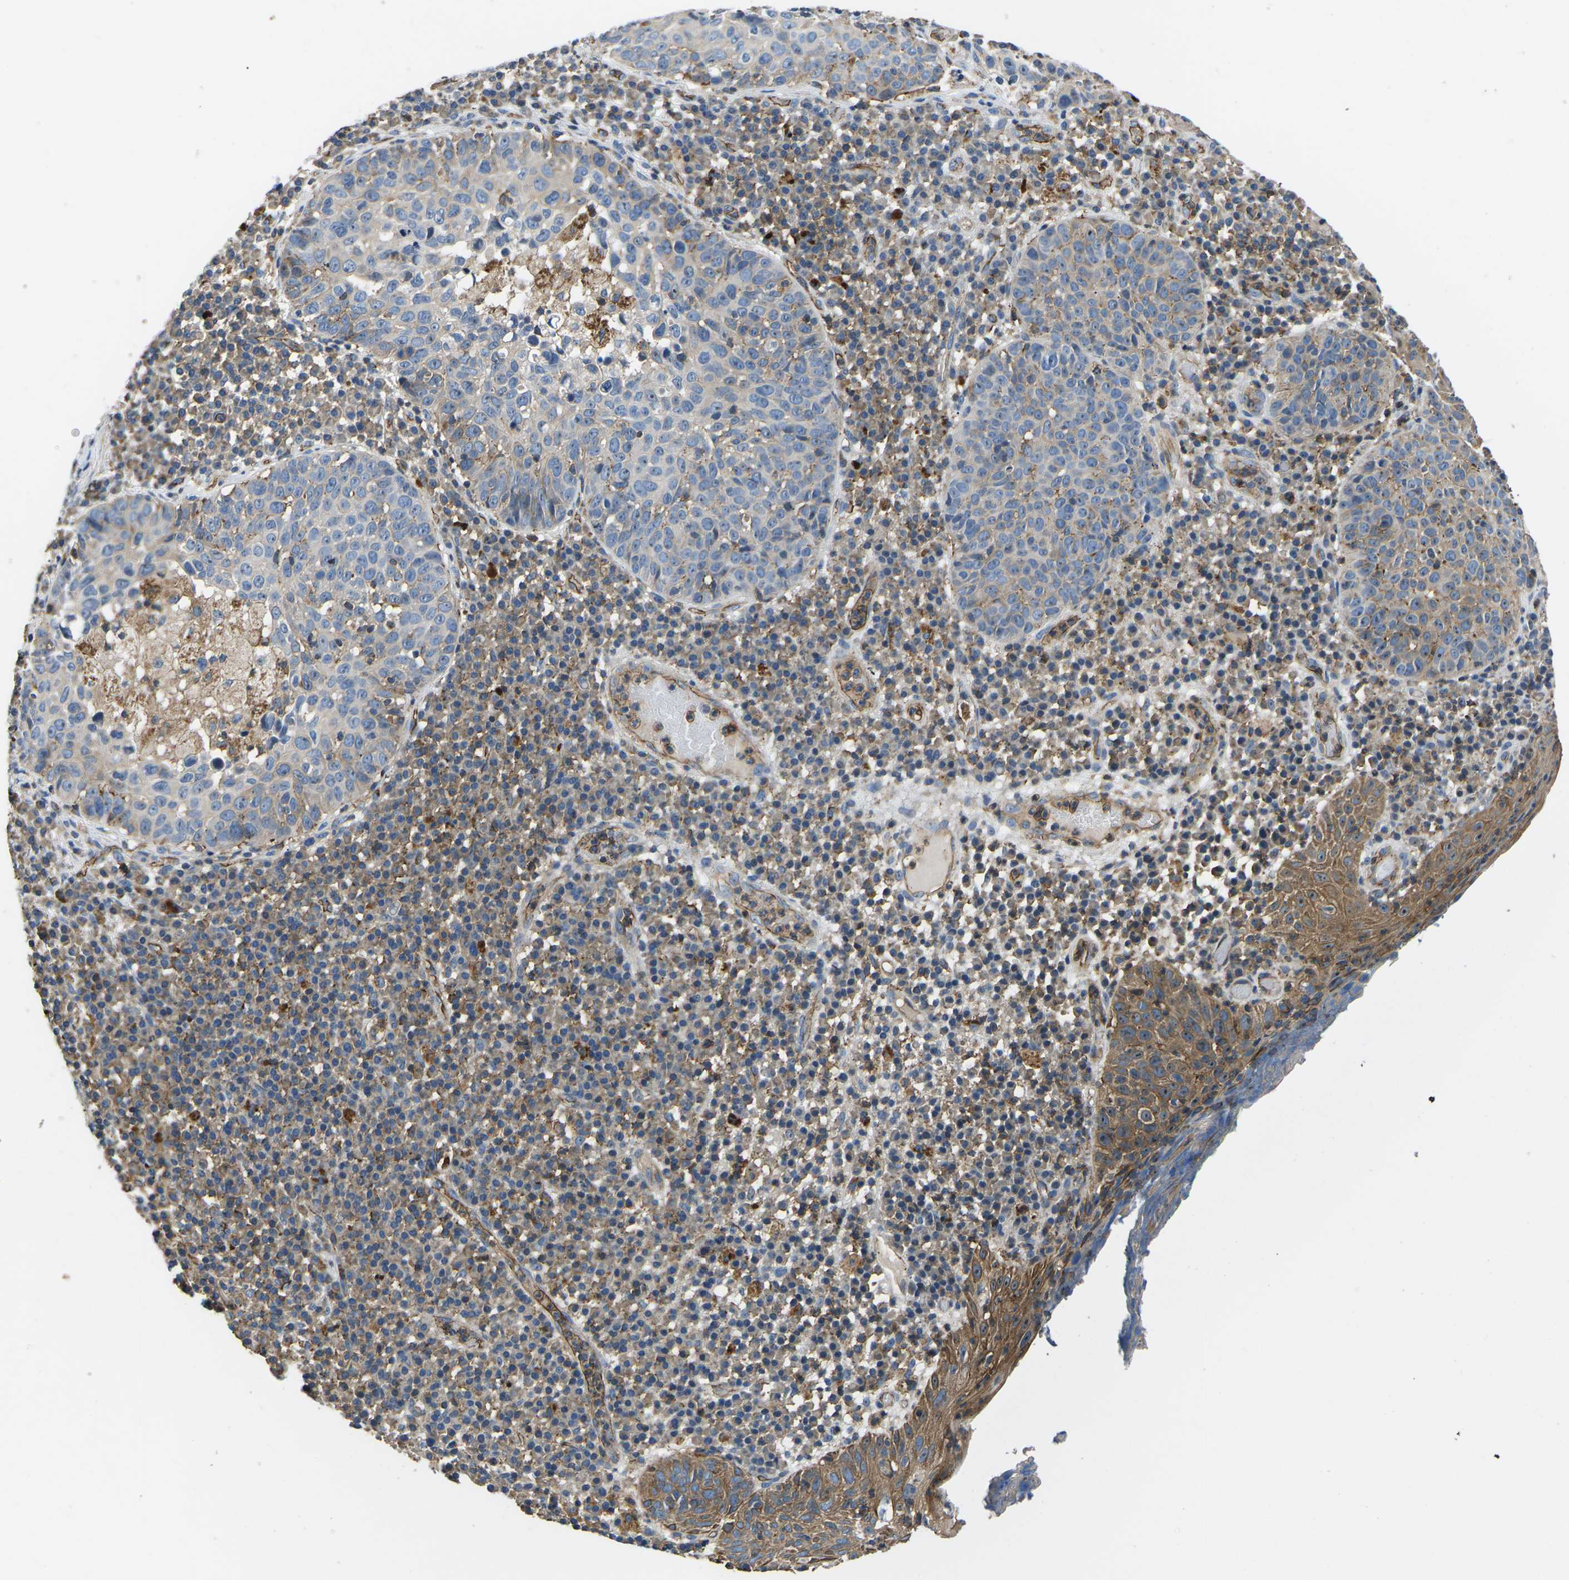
{"staining": {"intensity": "moderate", "quantity": "25%-75%", "location": "cytoplasmic/membranous"}, "tissue": "skin cancer", "cell_type": "Tumor cells", "image_type": "cancer", "snomed": [{"axis": "morphology", "description": "Squamous cell carcinoma in situ, NOS"}, {"axis": "morphology", "description": "Squamous cell carcinoma, NOS"}, {"axis": "topography", "description": "Skin"}], "caption": "Immunohistochemistry (IHC) image of neoplastic tissue: human squamous cell carcinoma in situ (skin) stained using IHC displays medium levels of moderate protein expression localized specifically in the cytoplasmic/membranous of tumor cells, appearing as a cytoplasmic/membranous brown color.", "gene": "KCNJ15", "patient": {"sex": "male", "age": 93}}